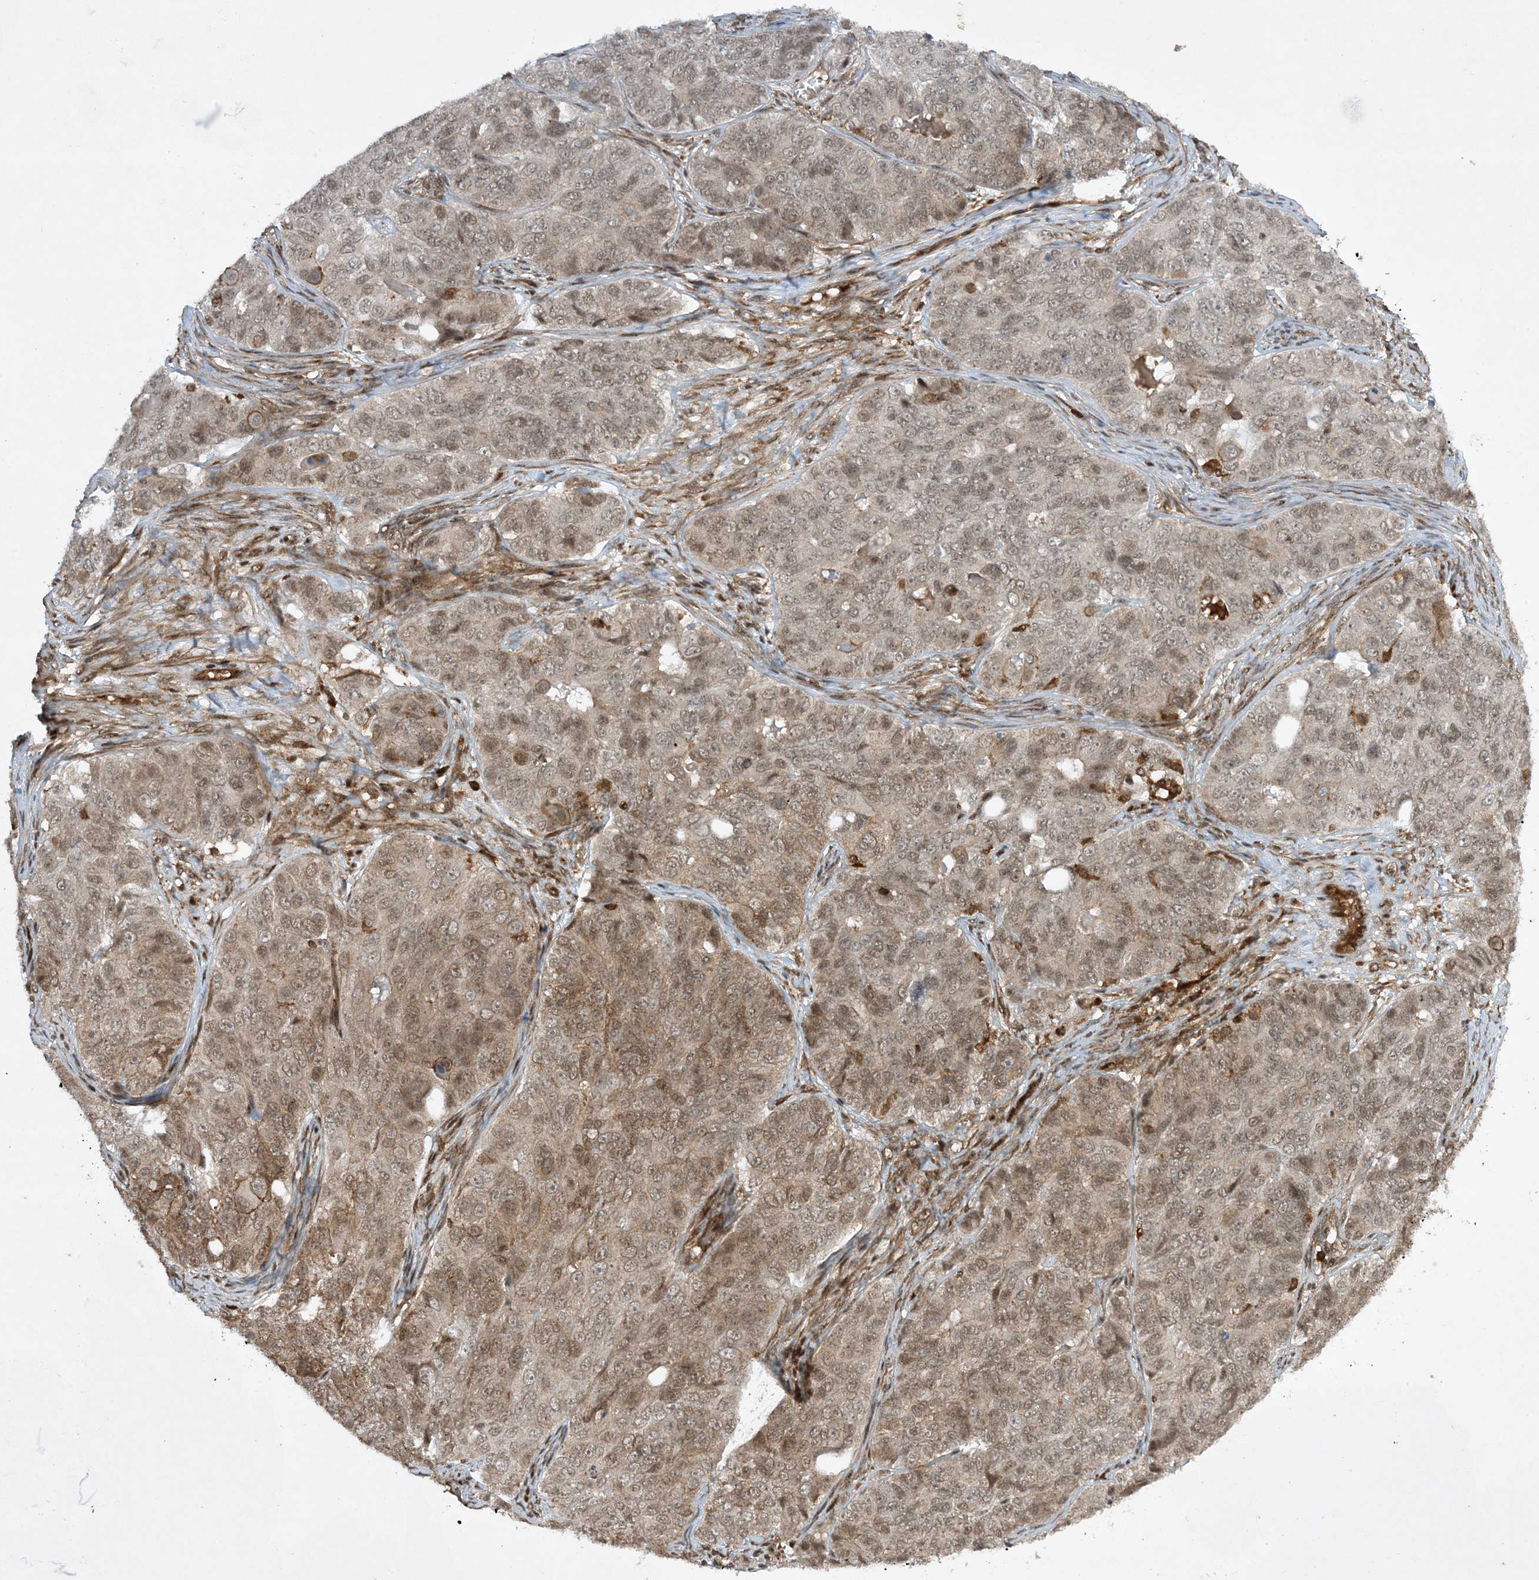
{"staining": {"intensity": "moderate", "quantity": "<25%", "location": "nuclear"}, "tissue": "ovarian cancer", "cell_type": "Tumor cells", "image_type": "cancer", "snomed": [{"axis": "morphology", "description": "Carcinoma, endometroid"}, {"axis": "topography", "description": "Ovary"}], "caption": "Ovarian endometroid carcinoma stained with a protein marker demonstrates moderate staining in tumor cells.", "gene": "CERT1", "patient": {"sex": "female", "age": 51}}